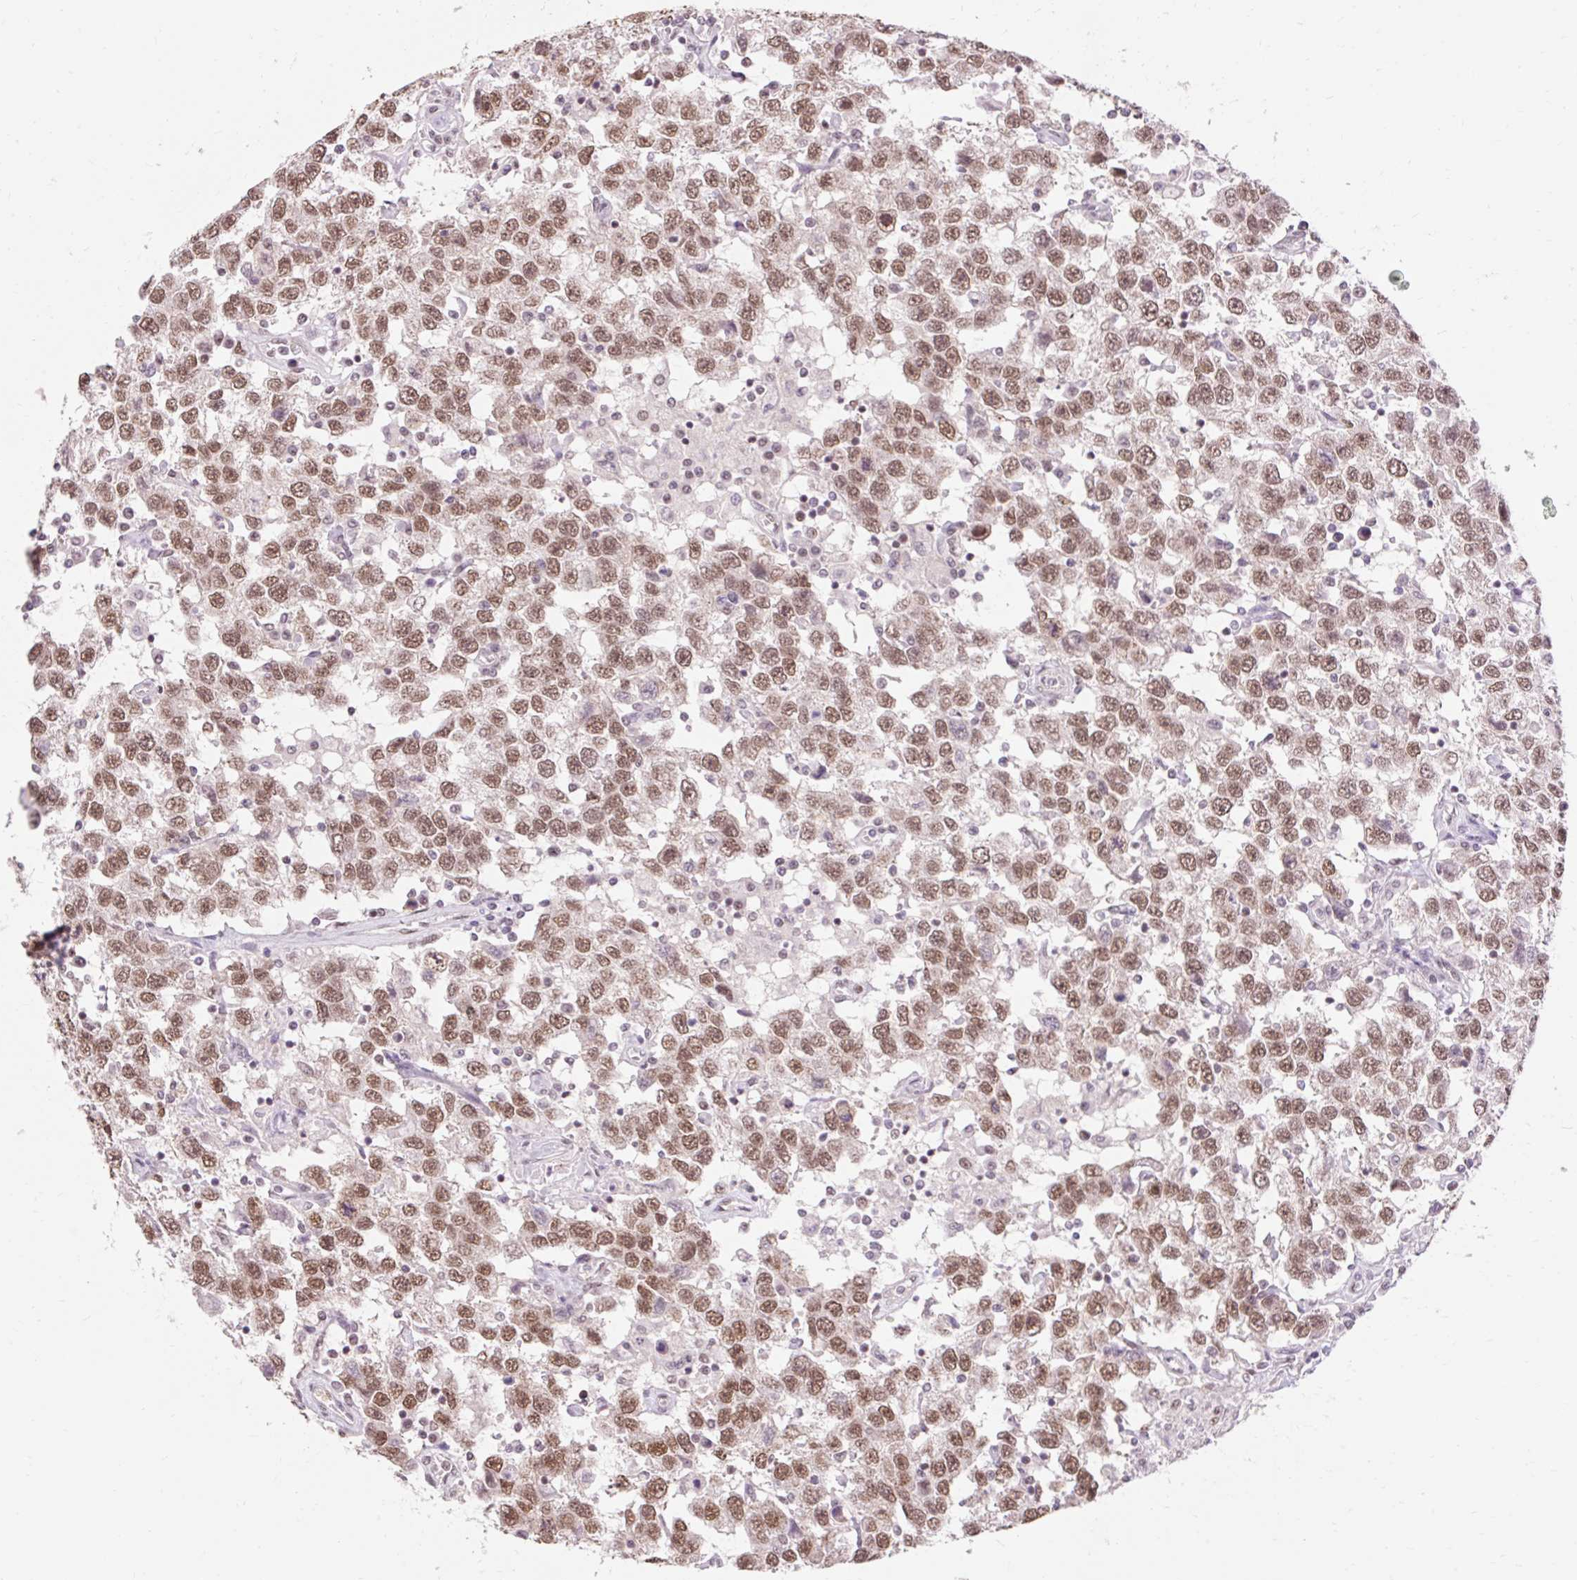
{"staining": {"intensity": "moderate", "quantity": ">75%", "location": "nuclear"}, "tissue": "testis cancer", "cell_type": "Tumor cells", "image_type": "cancer", "snomed": [{"axis": "morphology", "description": "Seminoma, NOS"}, {"axis": "topography", "description": "Testis"}], "caption": "DAB (3,3'-diaminobenzidine) immunohistochemical staining of testis cancer demonstrates moderate nuclear protein staining in about >75% of tumor cells.", "gene": "NPIPB12", "patient": {"sex": "male", "age": 41}}